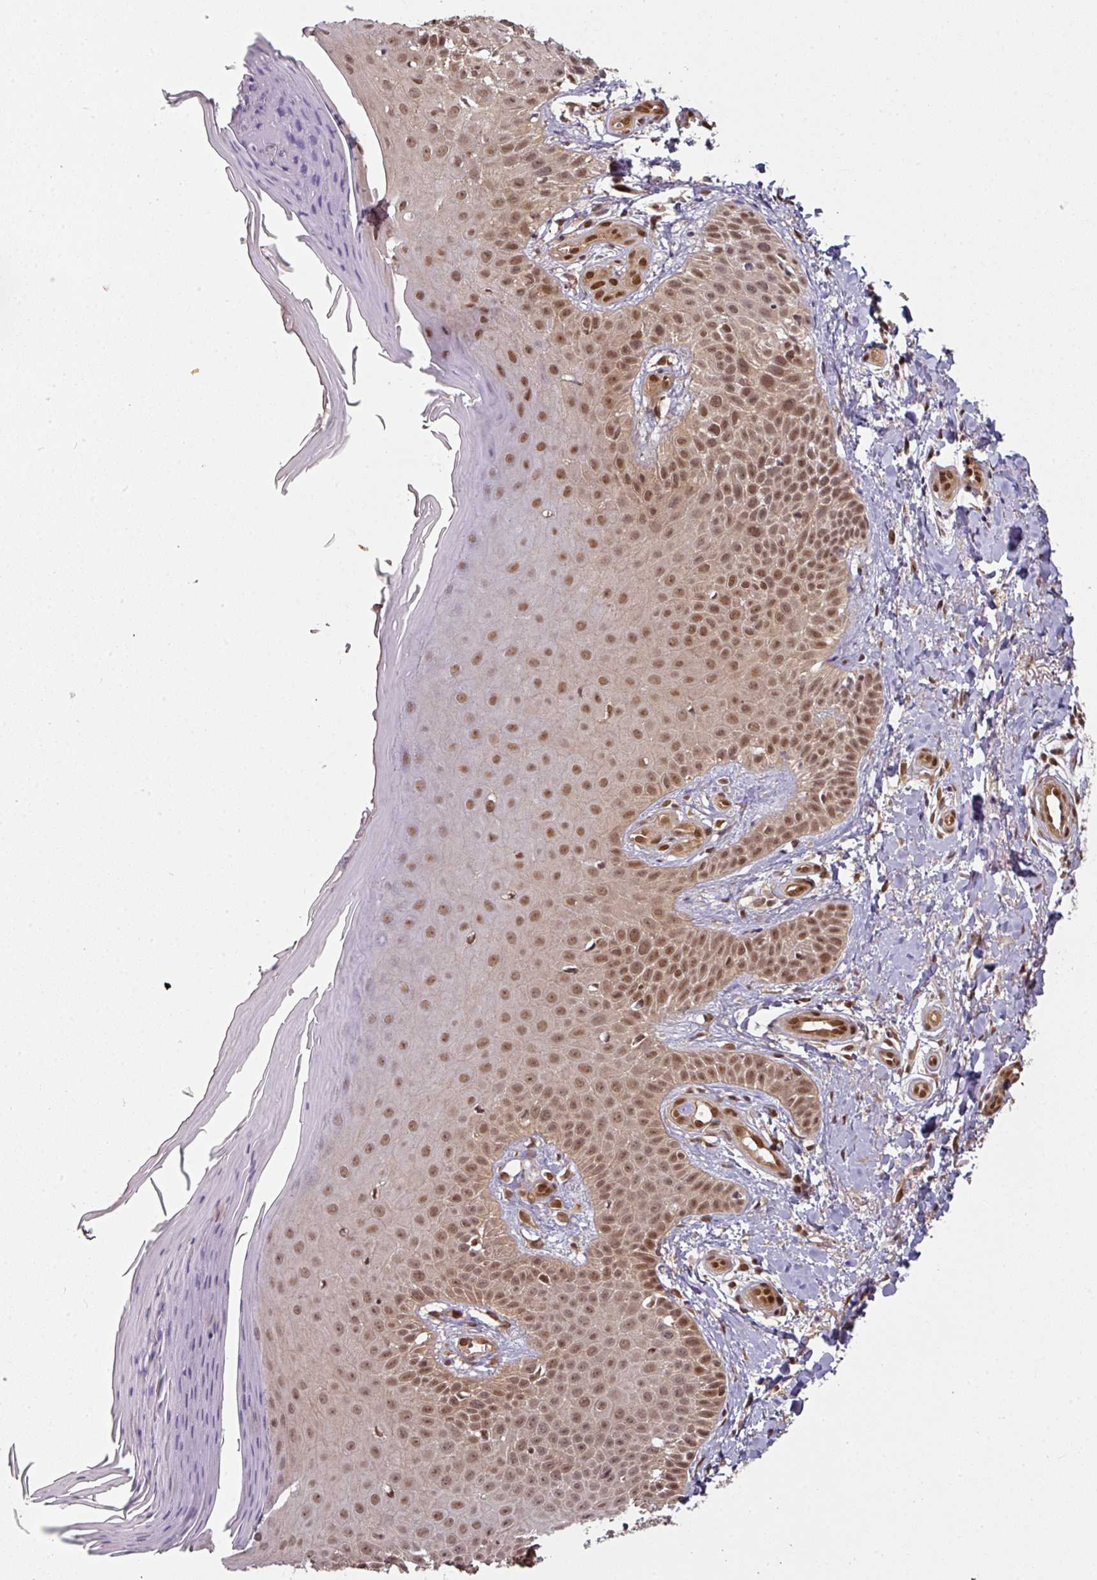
{"staining": {"intensity": "moderate", "quantity": ">75%", "location": "nuclear"}, "tissue": "skin", "cell_type": "Fibroblasts", "image_type": "normal", "snomed": [{"axis": "morphology", "description": "Normal tissue, NOS"}, {"axis": "topography", "description": "Skin"}], "caption": "Fibroblasts demonstrate medium levels of moderate nuclear positivity in about >75% of cells in normal human skin. Nuclei are stained in blue.", "gene": "SIK3", "patient": {"sex": "male", "age": 81}}